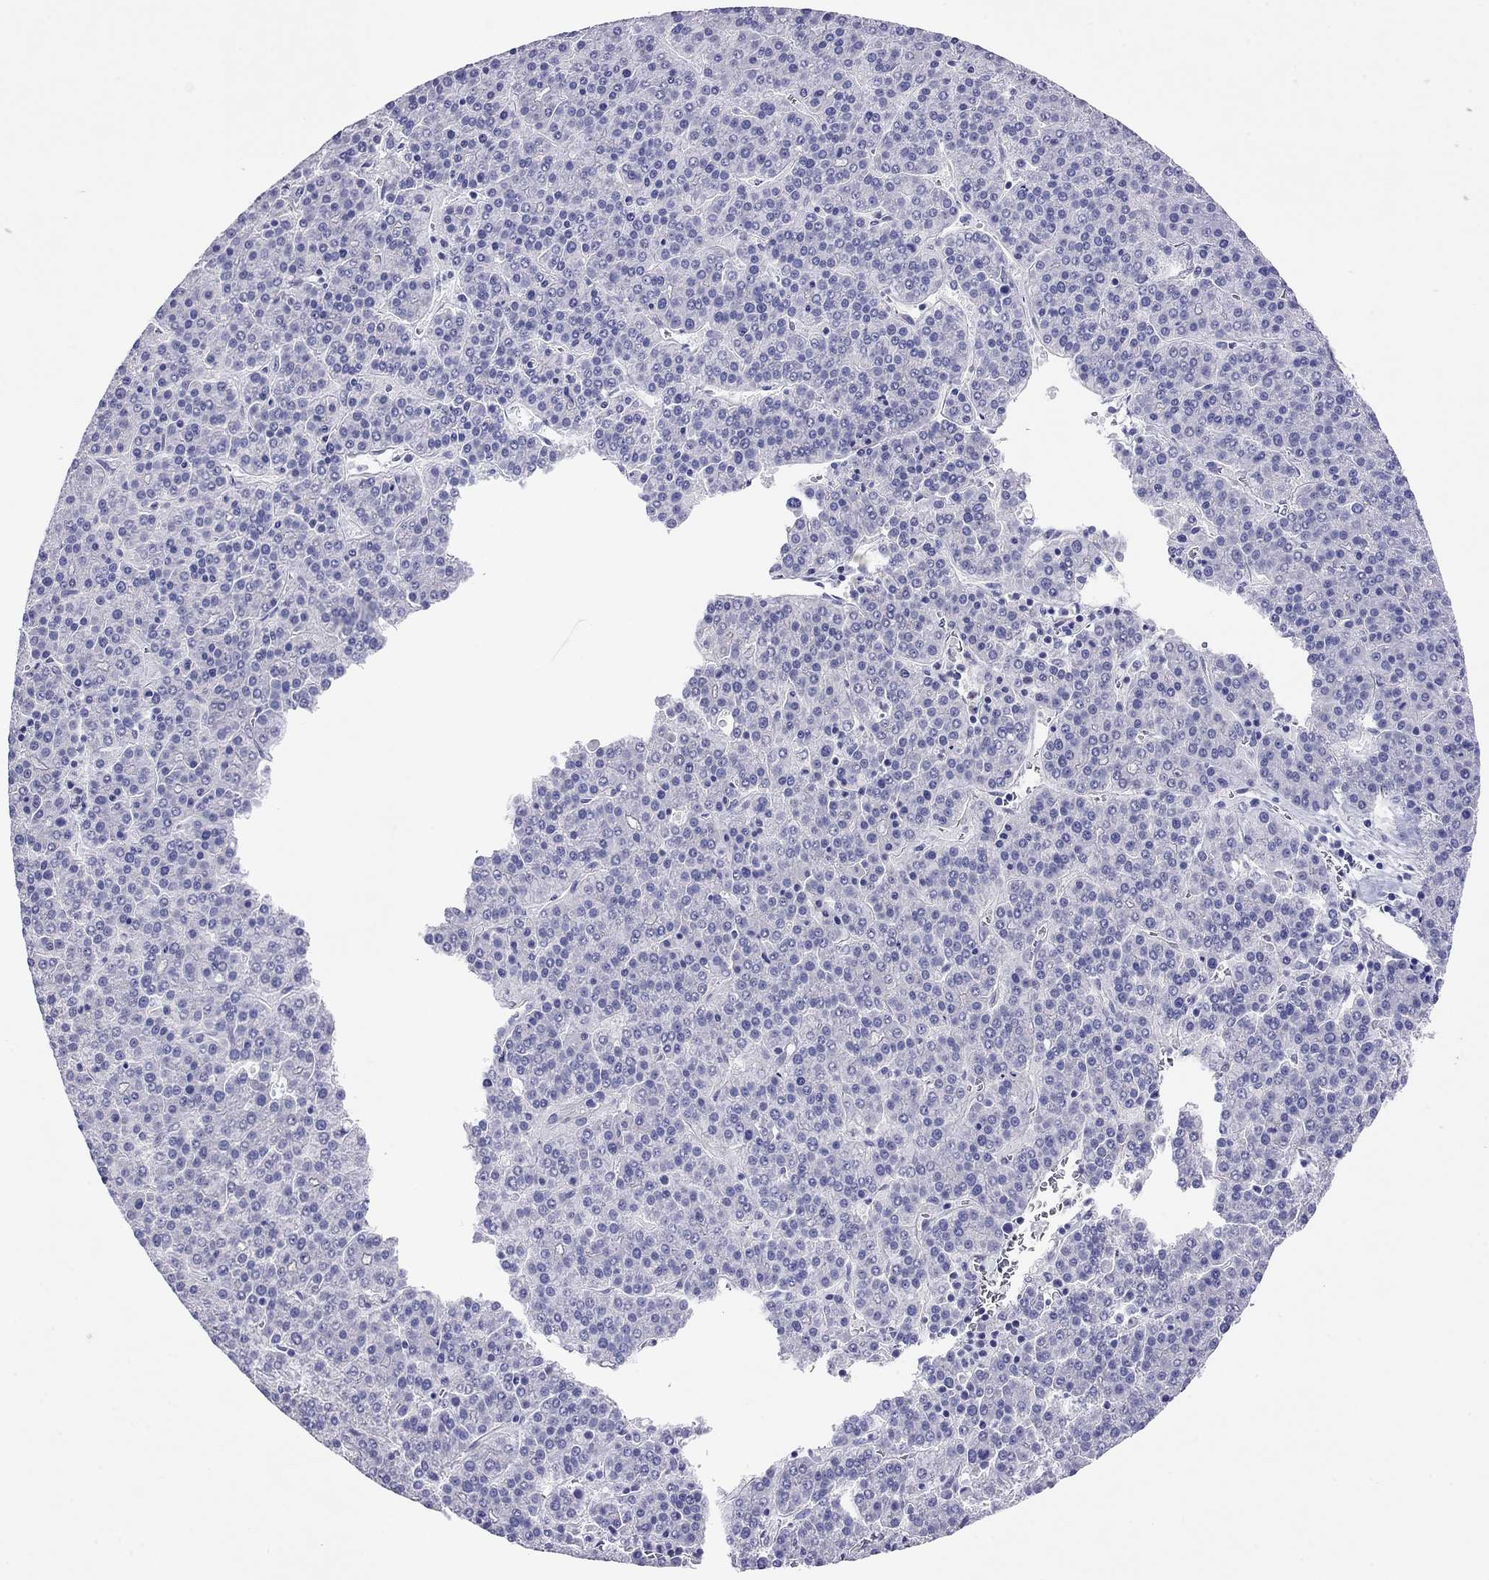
{"staining": {"intensity": "negative", "quantity": "none", "location": "none"}, "tissue": "liver cancer", "cell_type": "Tumor cells", "image_type": "cancer", "snomed": [{"axis": "morphology", "description": "Carcinoma, Hepatocellular, NOS"}, {"axis": "topography", "description": "Liver"}], "caption": "There is no significant expression in tumor cells of liver cancer.", "gene": "CAPNS2", "patient": {"sex": "female", "age": 58}}